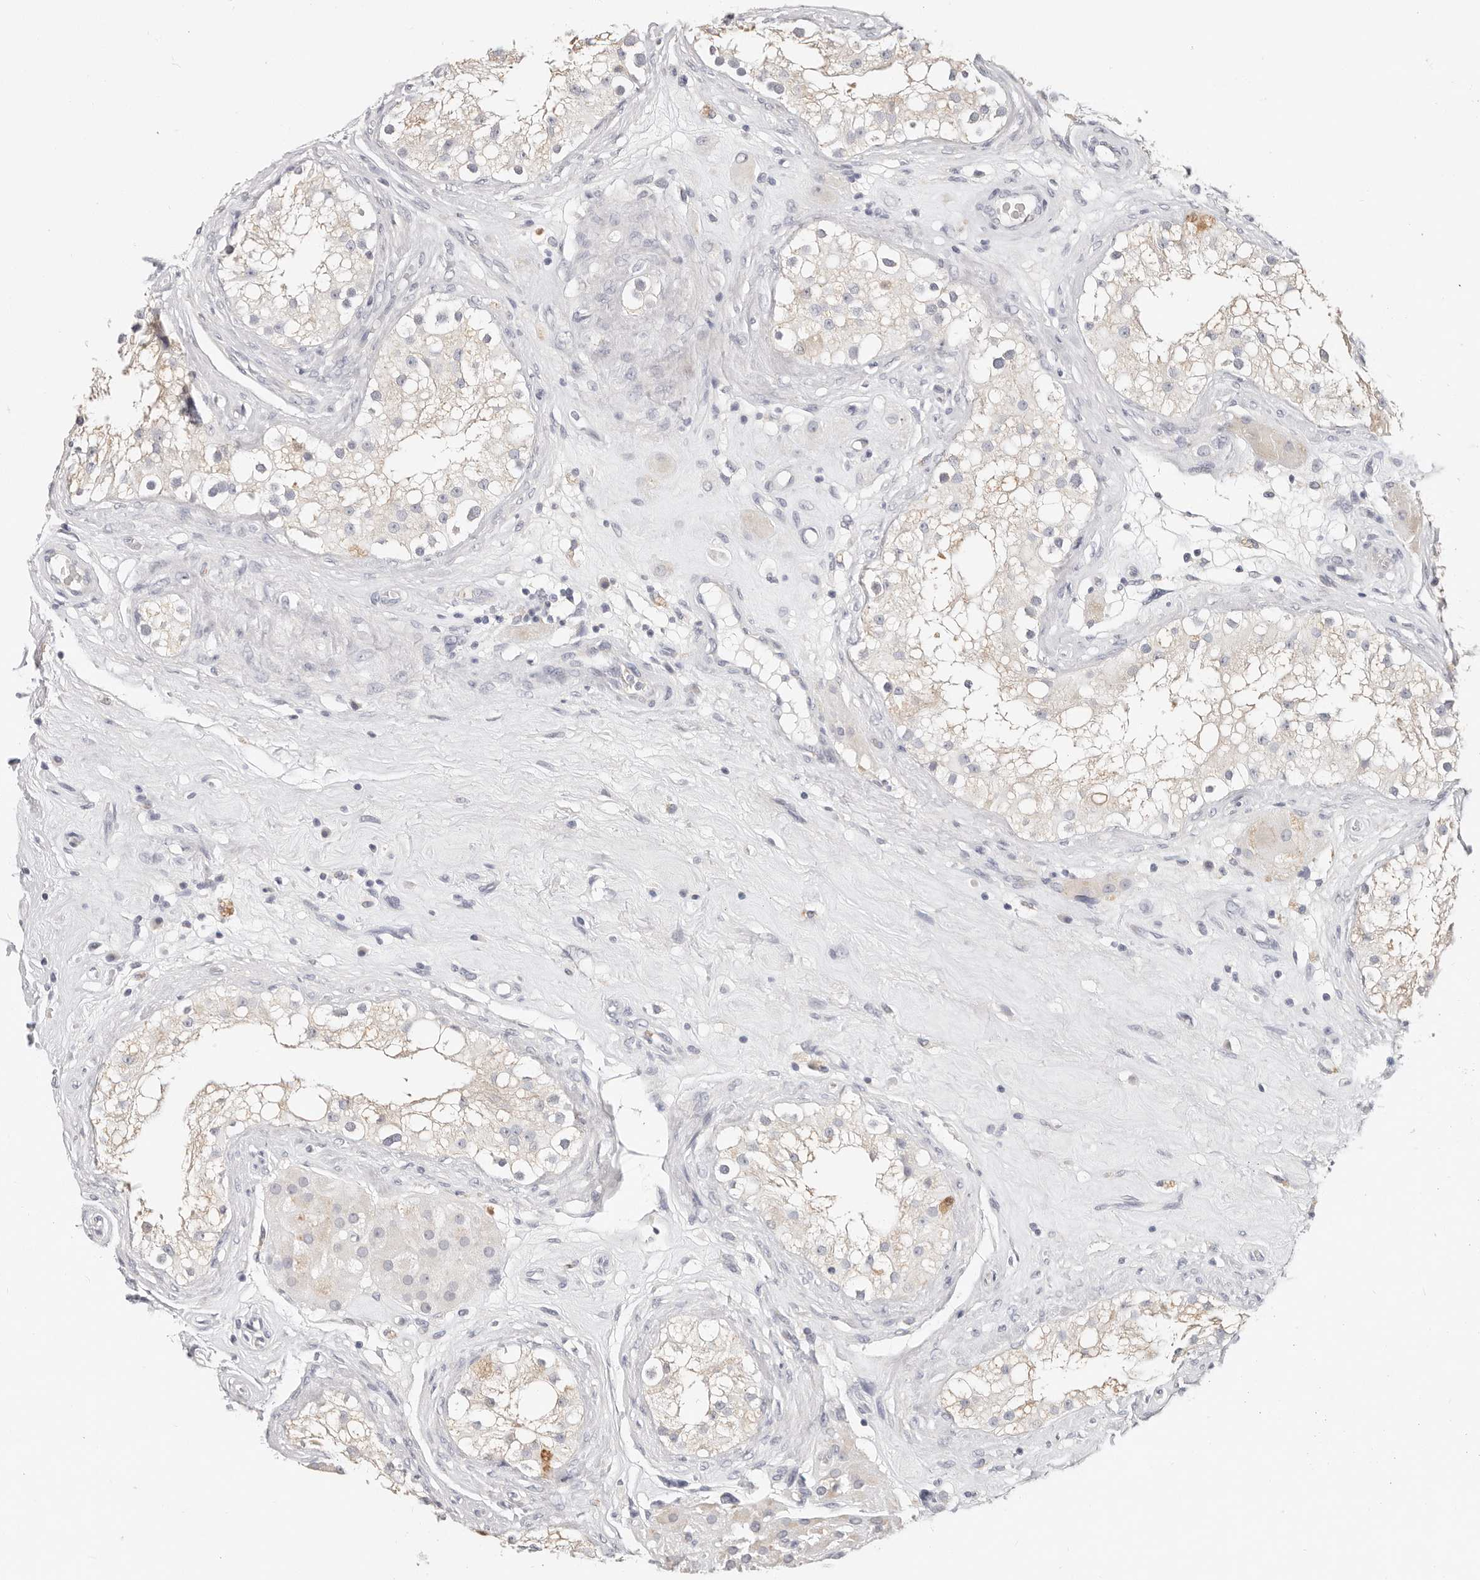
{"staining": {"intensity": "negative", "quantity": "none", "location": "none"}, "tissue": "testis", "cell_type": "Cells in seminiferous ducts", "image_type": "normal", "snomed": [{"axis": "morphology", "description": "Normal tissue, NOS"}, {"axis": "topography", "description": "Testis"}], "caption": "High power microscopy photomicrograph of an immunohistochemistry image of benign testis, revealing no significant expression in cells in seminiferous ducts.", "gene": "TMEM63B", "patient": {"sex": "male", "age": 84}}